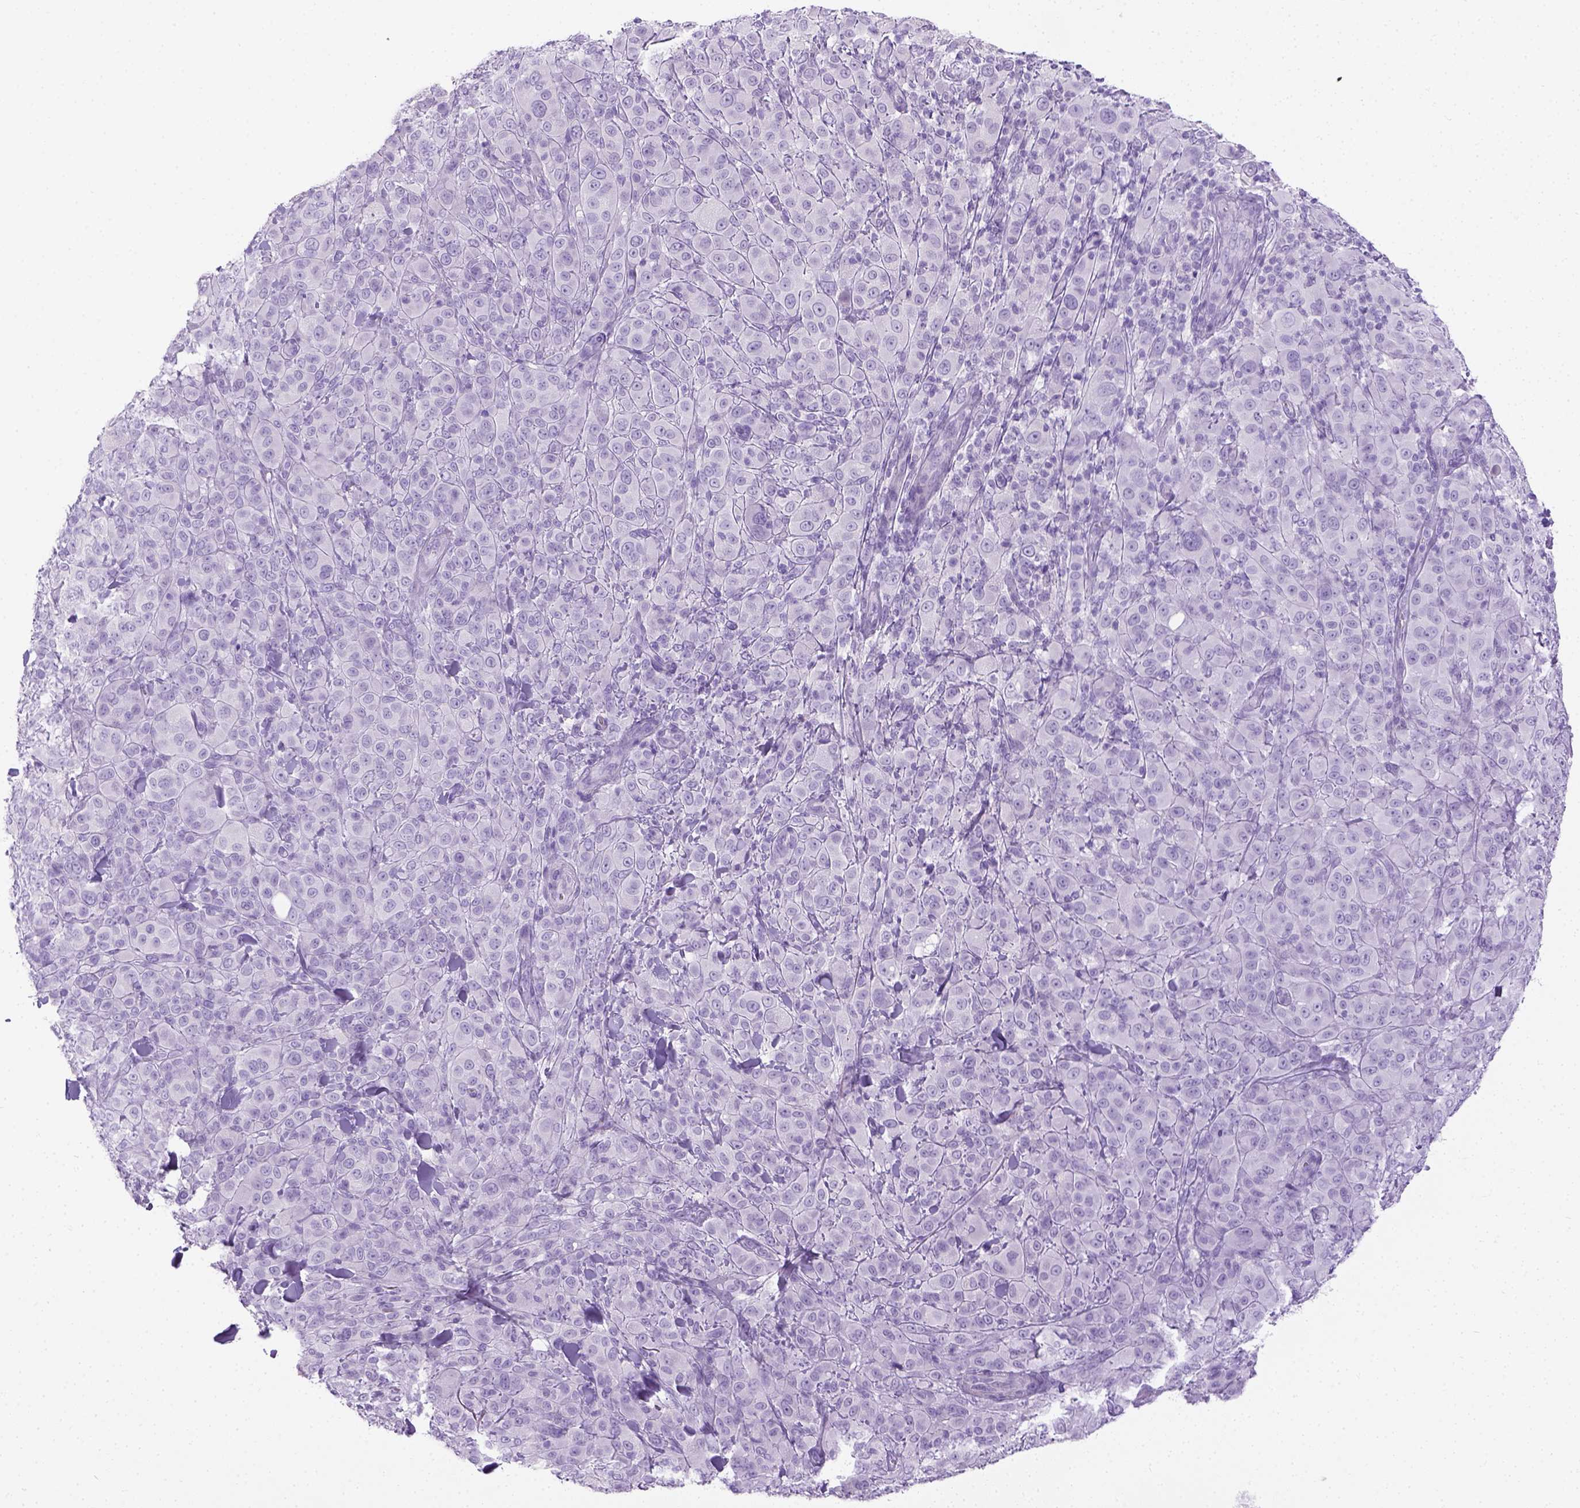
{"staining": {"intensity": "negative", "quantity": "none", "location": "none"}, "tissue": "melanoma", "cell_type": "Tumor cells", "image_type": "cancer", "snomed": [{"axis": "morphology", "description": "Malignant melanoma, NOS"}, {"axis": "topography", "description": "Skin"}], "caption": "The histopathology image shows no significant positivity in tumor cells of malignant melanoma.", "gene": "LGSN", "patient": {"sex": "female", "age": 87}}